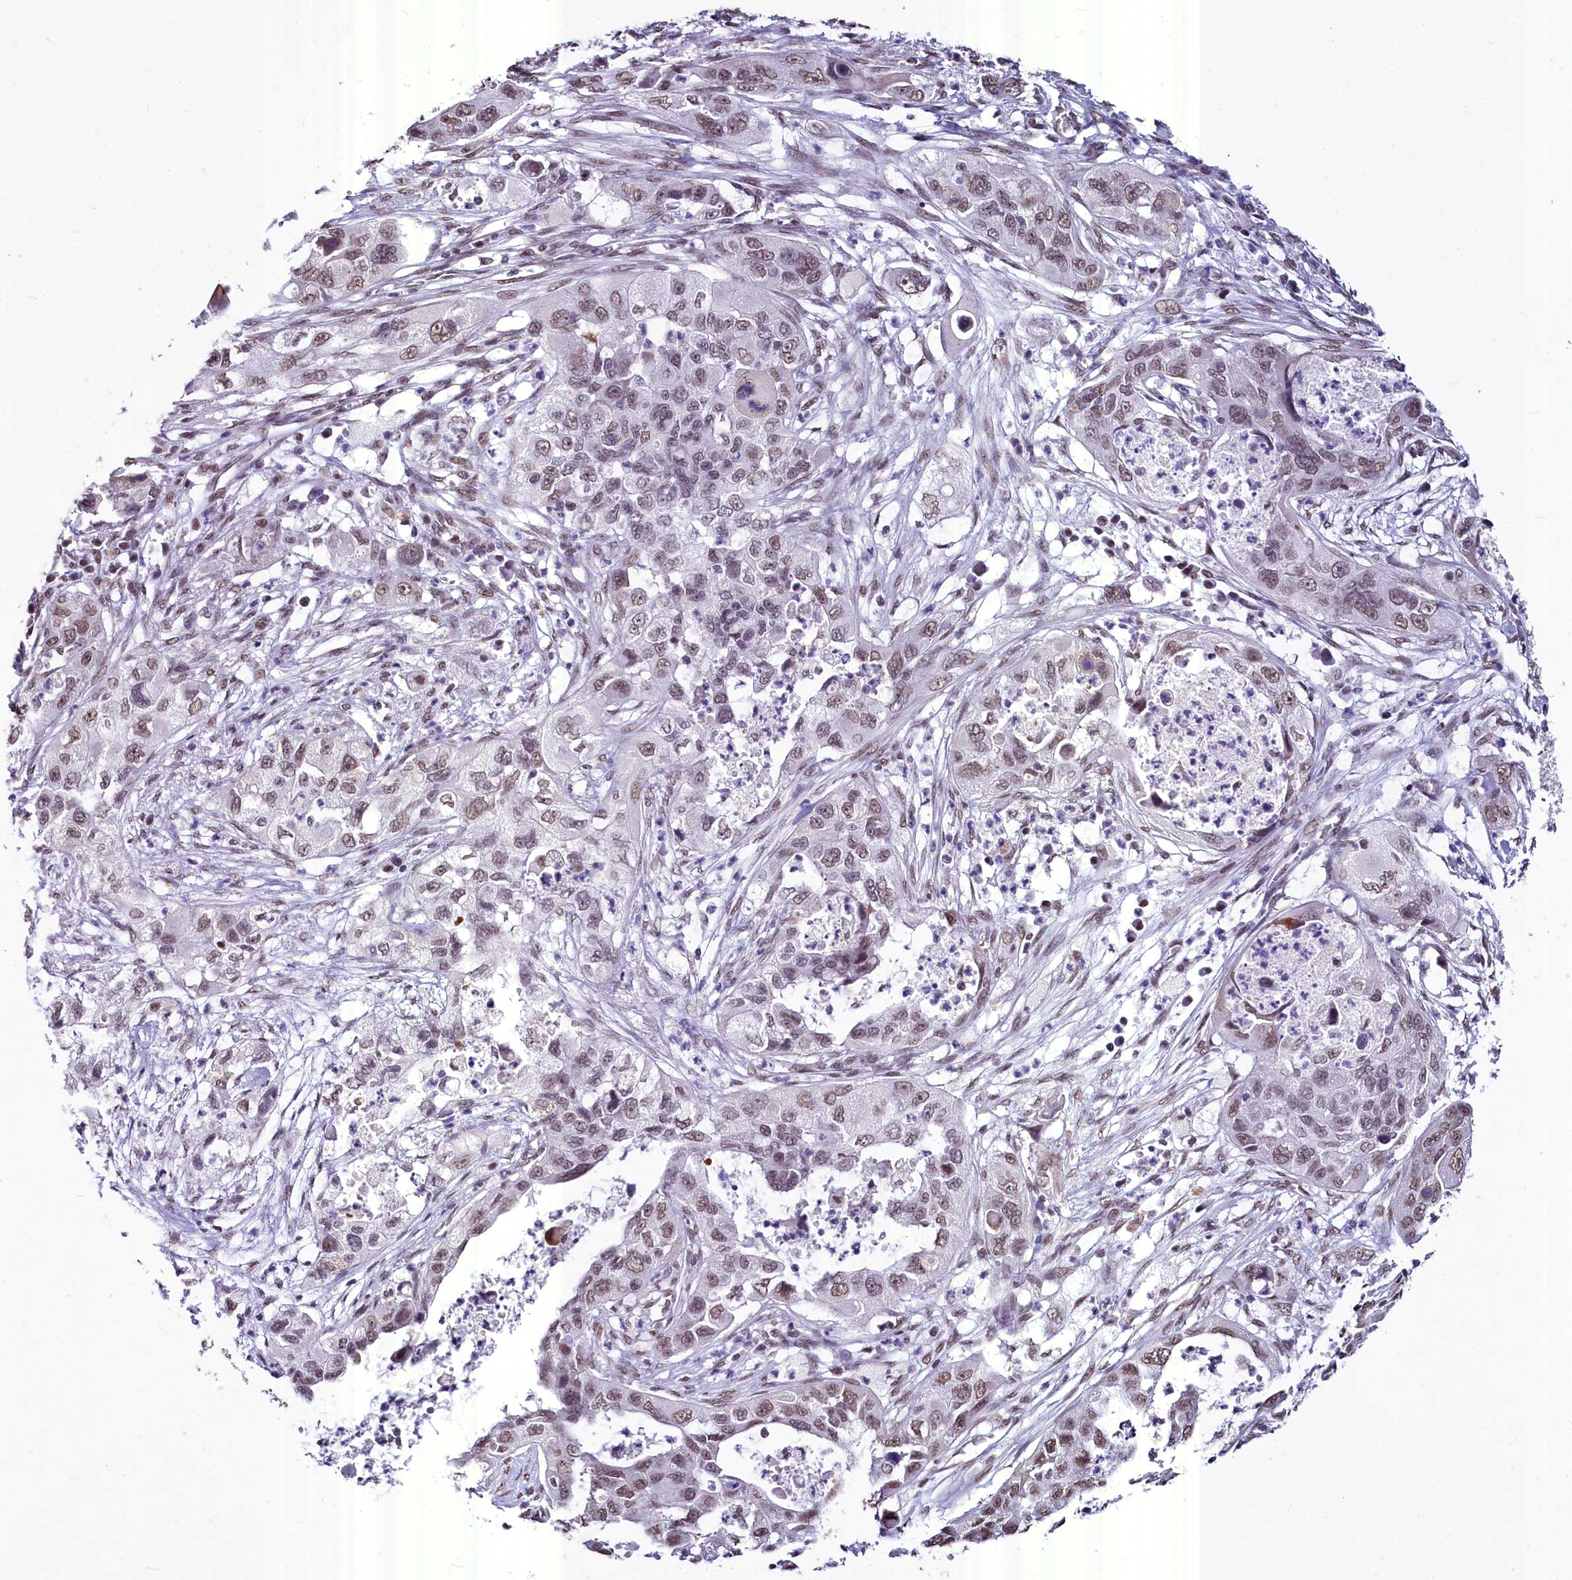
{"staining": {"intensity": "moderate", "quantity": ">75%", "location": "nuclear"}, "tissue": "pancreatic cancer", "cell_type": "Tumor cells", "image_type": "cancer", "snomed": [{"axis": "morphology", "description": "Adenocarcinoma, NOS"}, {"axis": "topography", "description": "Pancreas"}], "caption": "Adenocarcinoma (pancreatic) stained with immunohistochemistry (IHC) demonstrates moderate nuclear staining in about >75% of tumor cells.", "gene": "PARPBP", "patient": {"sex": "female", "age": 78}}